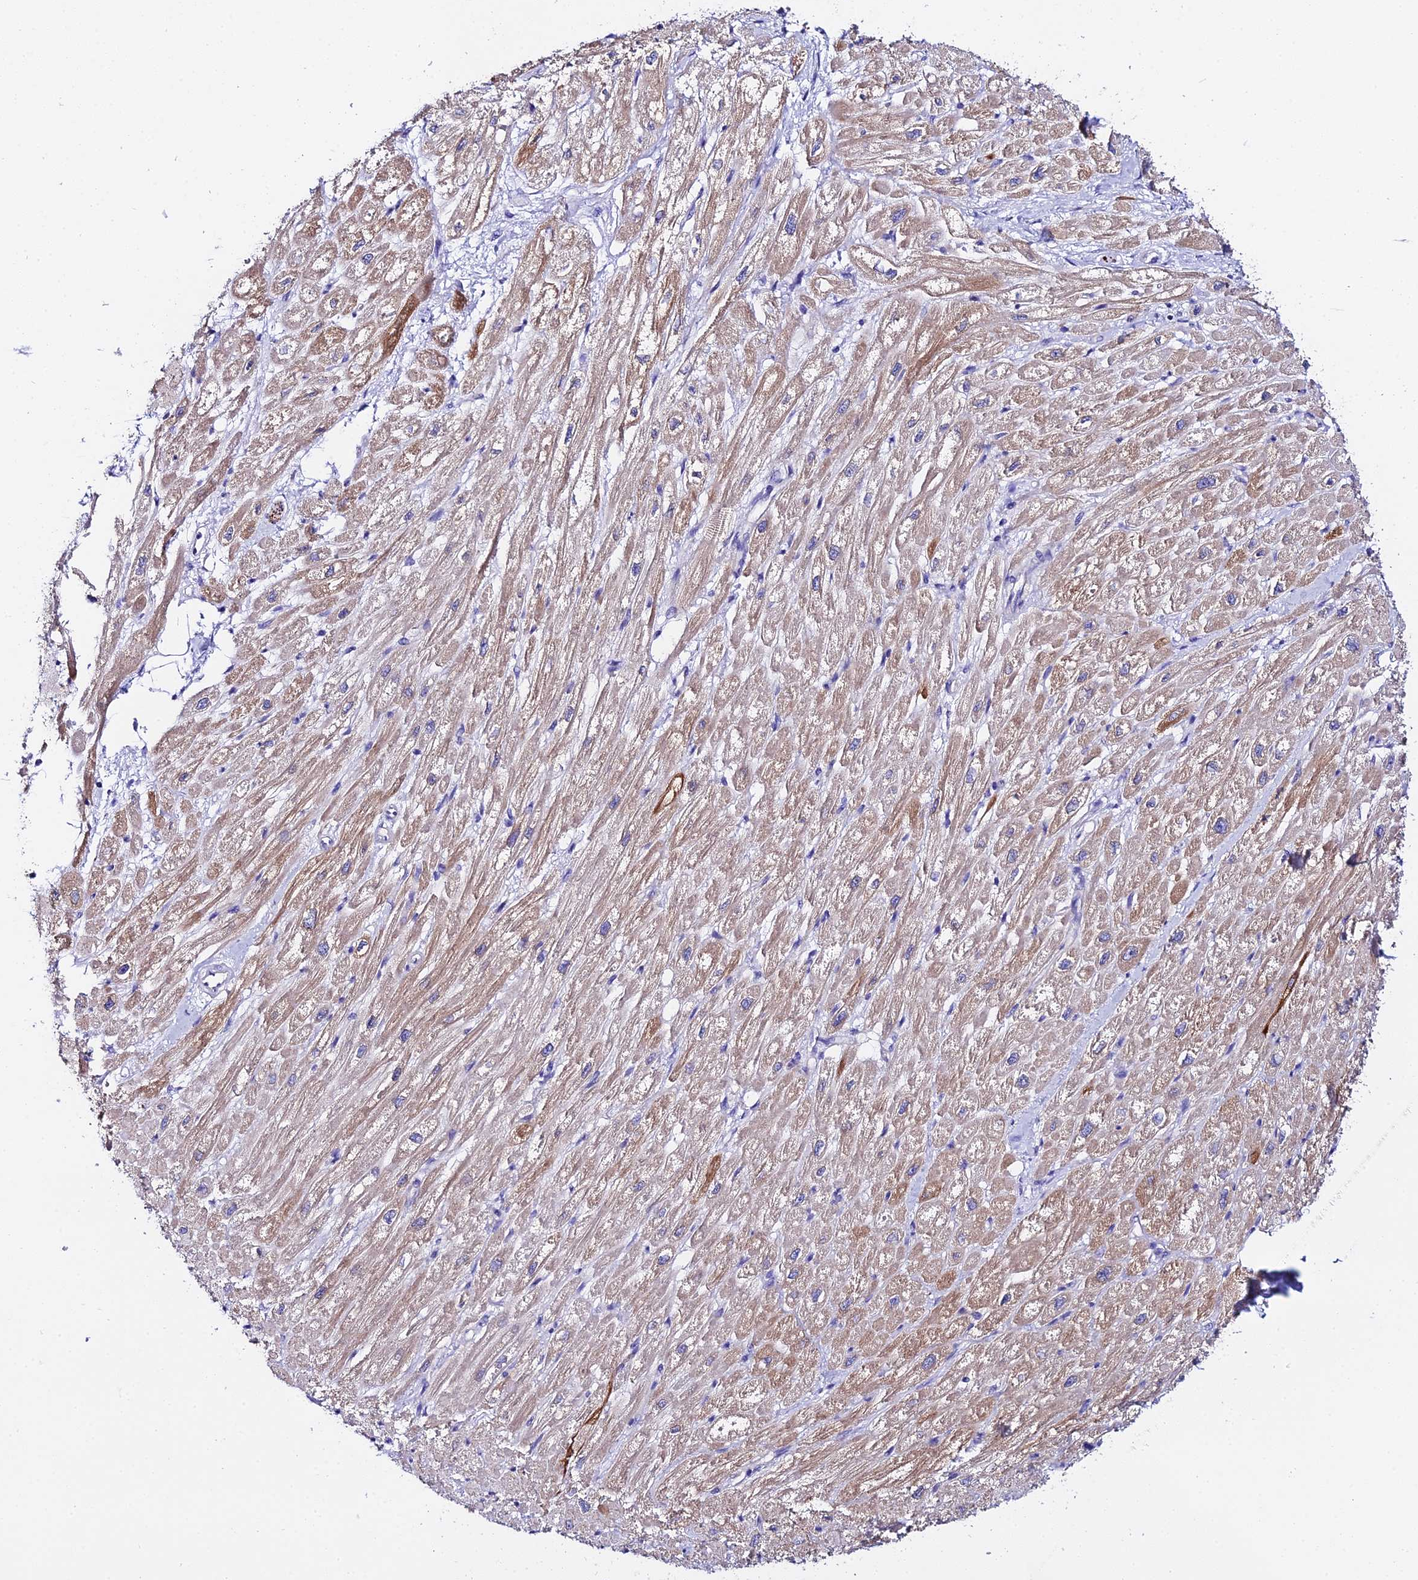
{"staining": {"intensity": "moderate", "quantity": "<25%", "location": "cytoplasmic/membranous"}, "tissue": "heart muscle", "cell_type": "Cardiomyocytes", "image_type": "normal", "snomed": [{"axis": "morphology", "description": "Normal tissue, NOS"}, {"axis": "topography", "description": "Heart"}], "caption": "Heart muscle was stained to show a protein in brown. There is low levels of moderate cytoplasmic/membranous expression in approximately <25% of cardiomyocytes. The staining was performed using DAB (3,3'-diaminobenzidine), with brown indicating positive protein expression. Nuclei are stained blue with hematoxylin.", "gene": "ATG16L2", "patient": {"sex": "male", "age": 65}}